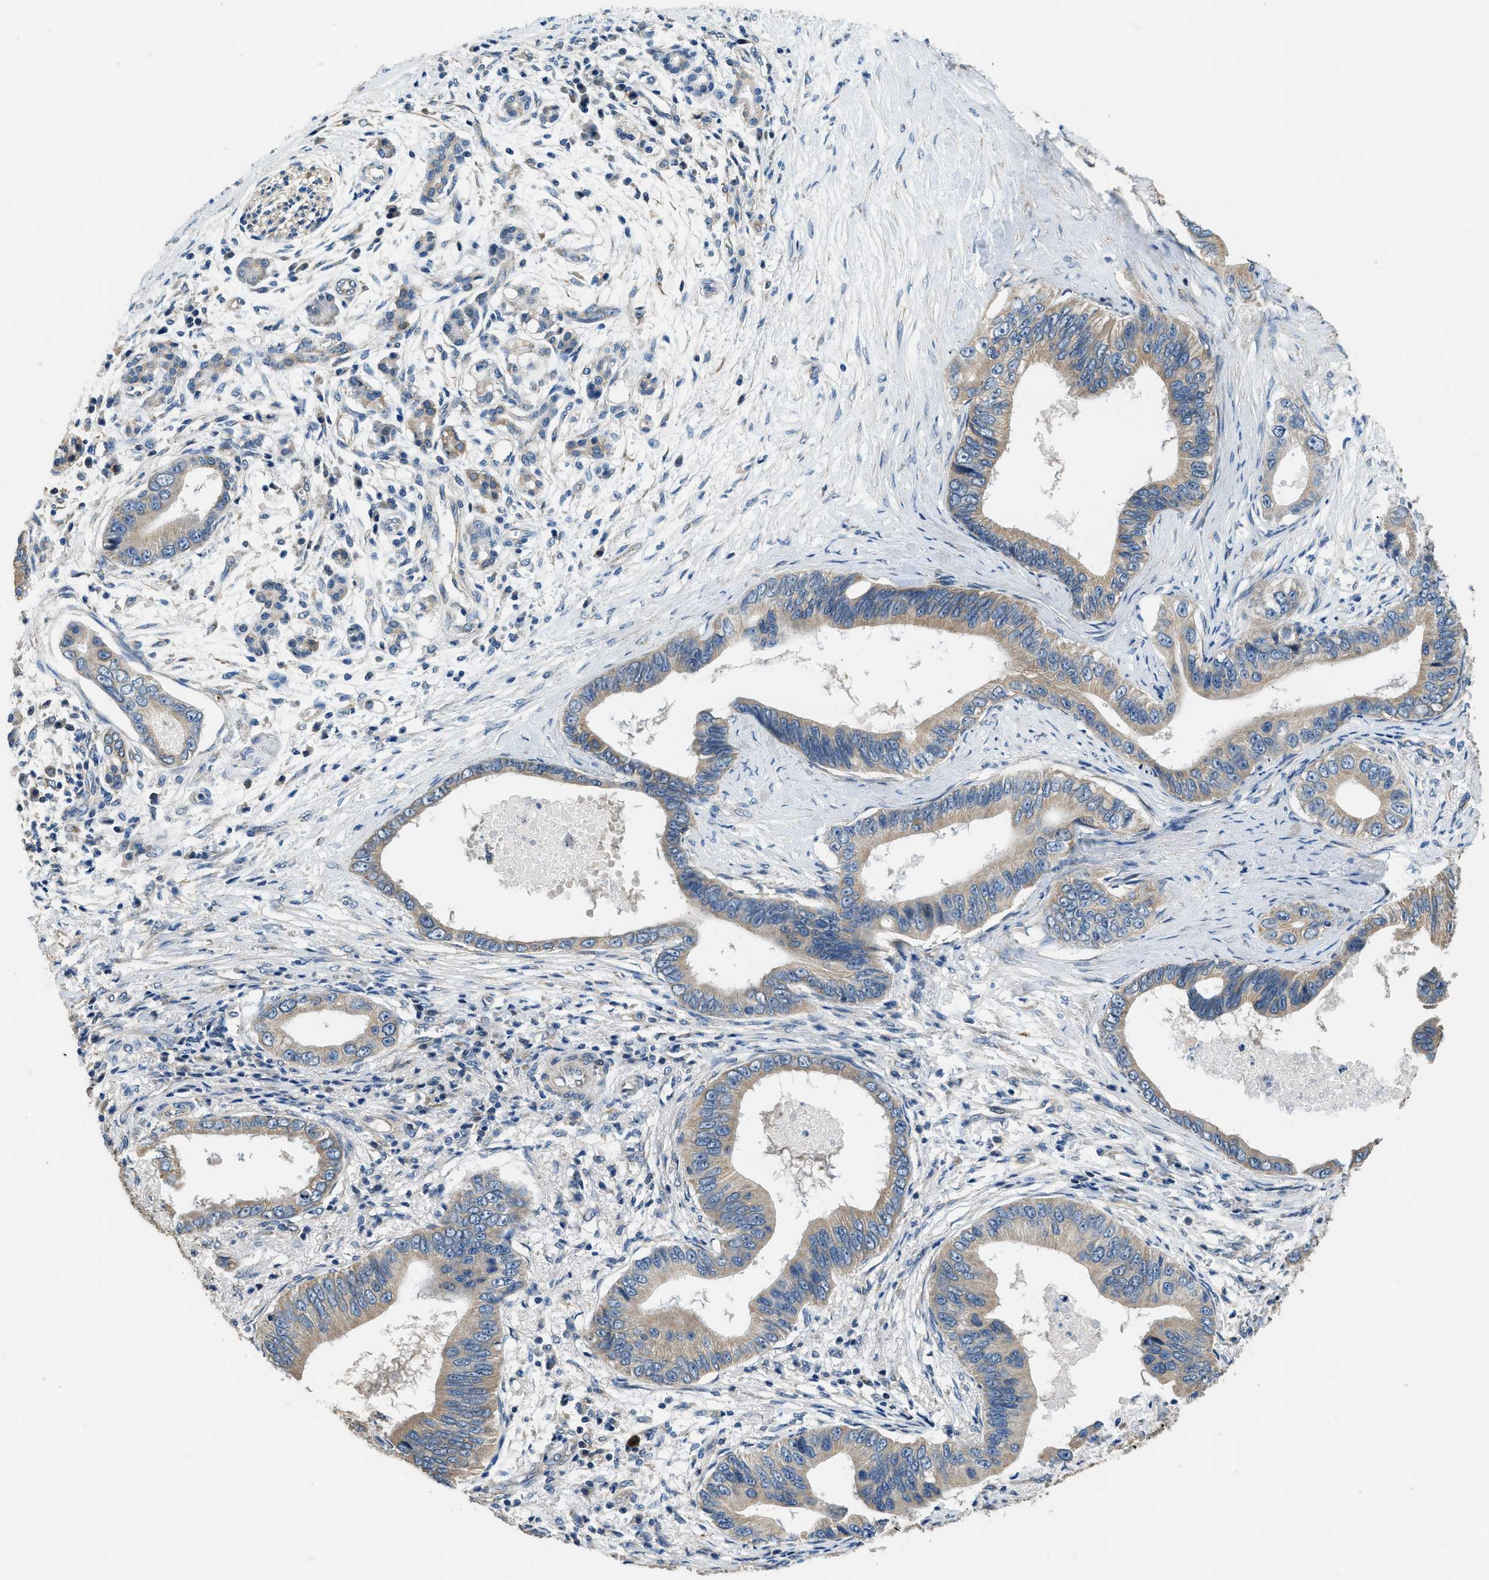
{"staining": {"intensity": "weak", "quantity": ">75%", "location": "cytoplasmic/membranous"}, "tissue": "pancreatic cancer", "cell_type": "Tumor cells", "image_type": "cancer", "snomed": [{"axis": "morphology", "description": "Adenocarcinoma, NOS"}, {"axis": "topography", "description": "Pancreas"}], "caption": "A histopathology image showing weak cytoplasmic/membranous staining in approximately >75% of tumor cells in pancreatic cancer (adenocarcinoma), as visualized by brown immunohistochemical staining.", "gene": "SSH2", "patient": {"sex": "male", "age": 77}}